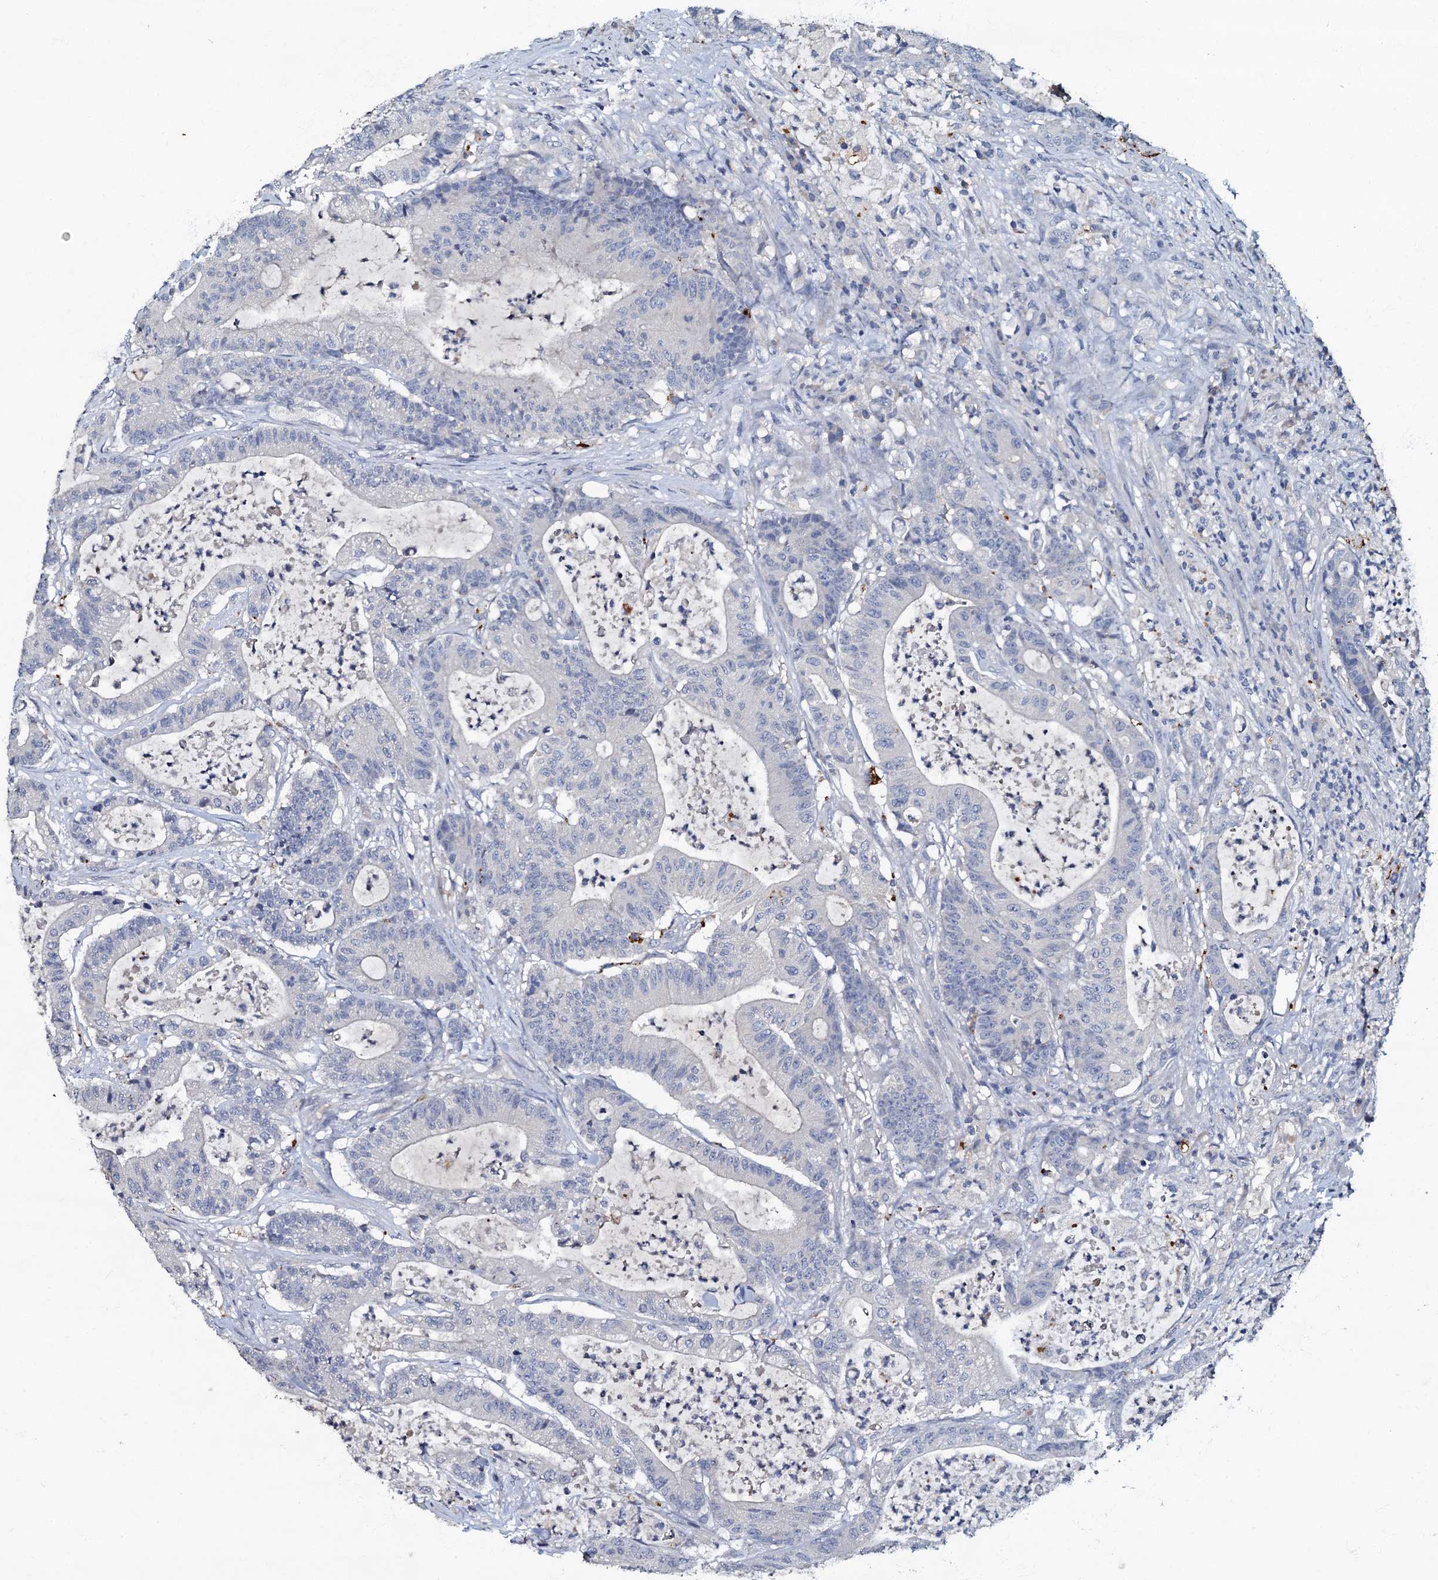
{"staining": {"intensity": "negative", "quantity": "none", "location": "none"}, "tissue": "colorectal cancer", "cell_type": "Tumor cells", "image_type": "cancer", "snomed": [{"axis": "morphology", "description": "Adenocarcinoma, NOS"}, {"axis": "topography", "description": "Colon"}], "caption": "Micrograph shows no significant protein staining in tumor cells of colorectal adenocarcinoma.", "gene": "OLAH", "patient": {"sex": "female", "age": 84}}